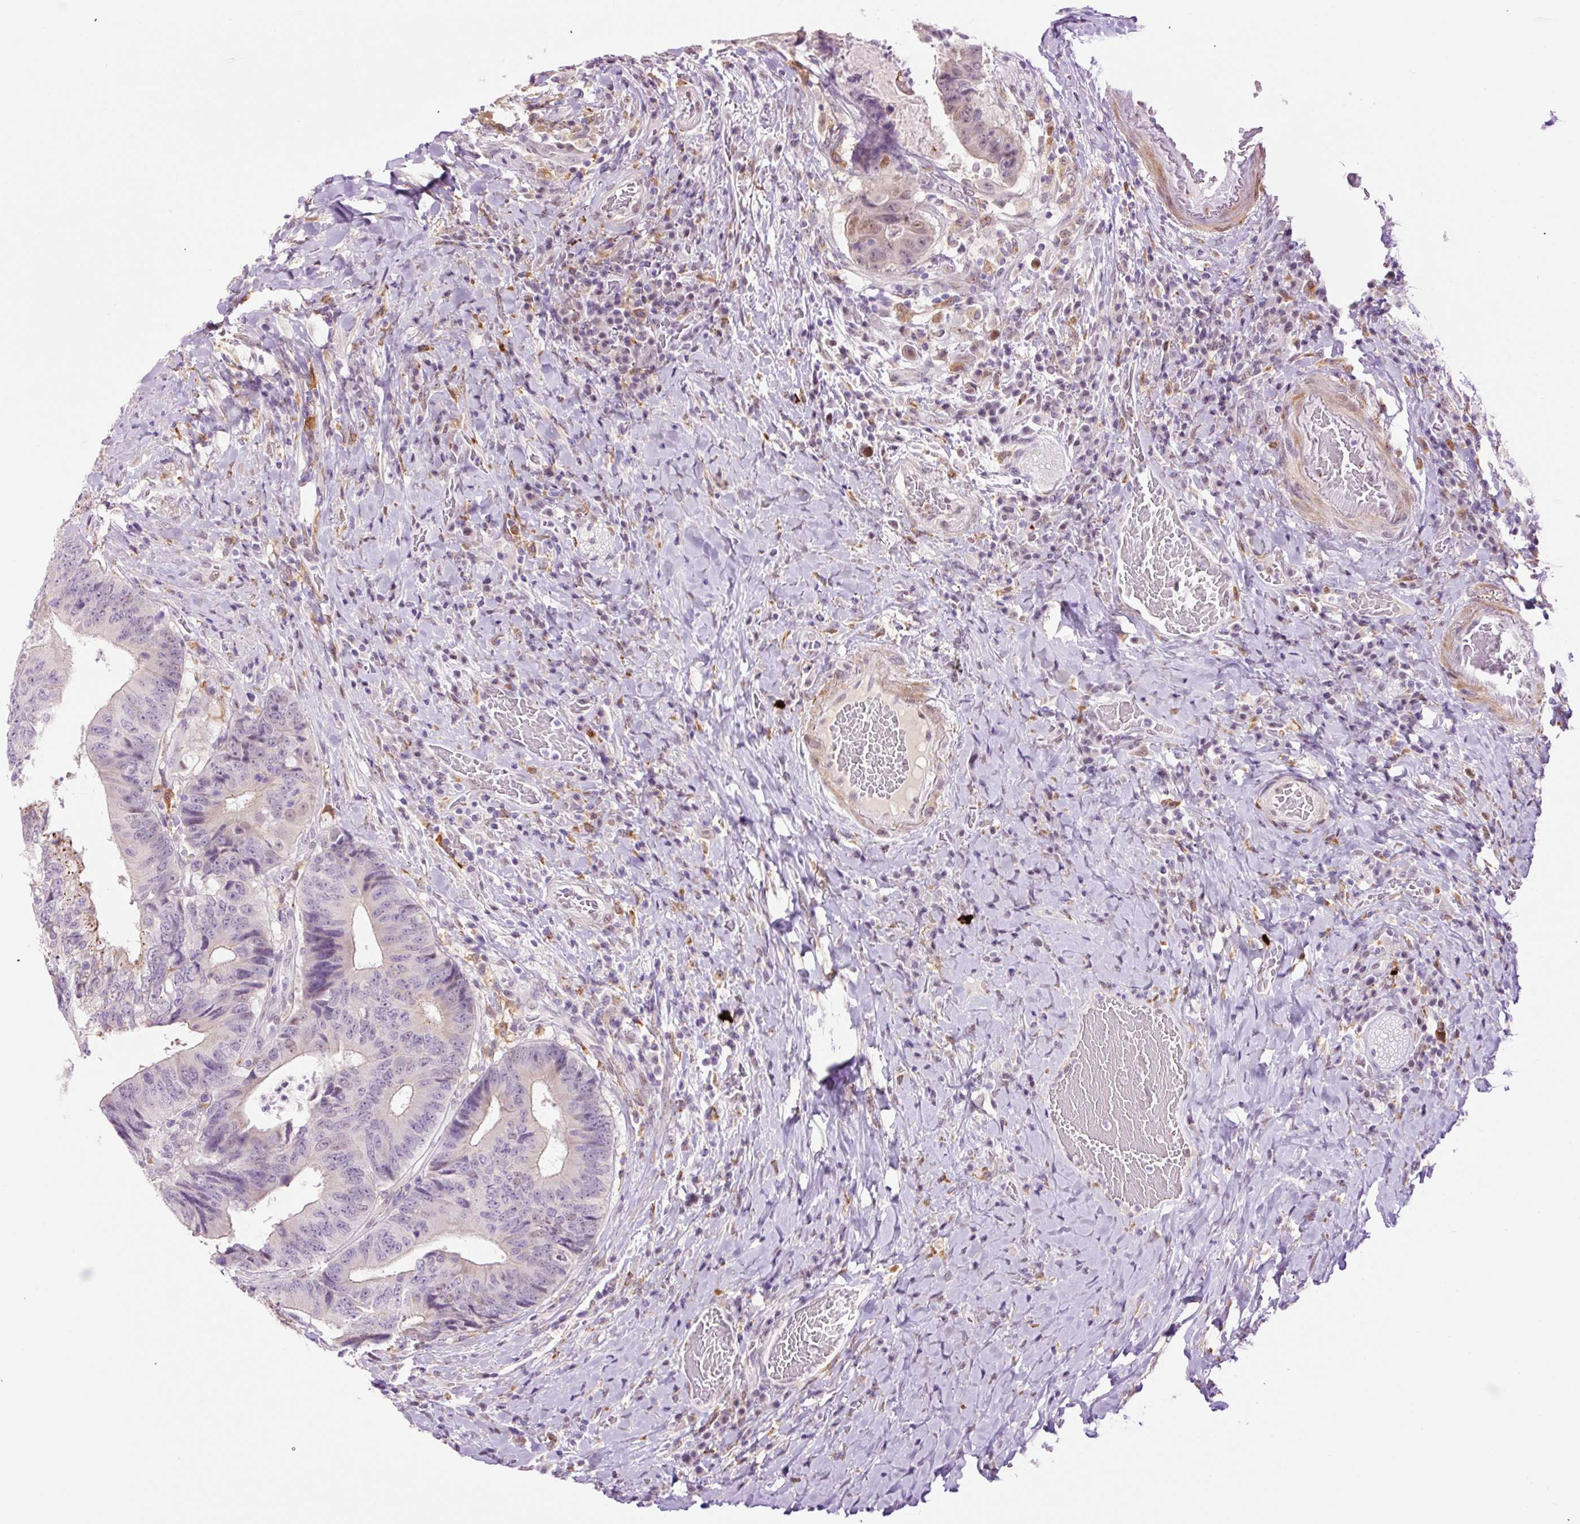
{"staining": {"intensity": "negative", "quantity": "none", "location": "none"}, "tissue": "colorectal cancer", "cell_type": "Tumor cells", "image_type": "cancer", "snomed": [{"axis": "morphology", "description": "Adenocarcinoma, NOS"}, {"axis": "topography", "description": "Rectum"}], "caption": "Tumor cells show no significant protein staining in colorectal cancer.", "gene": "LY86", "patient": {"sex": "male", "age": 72}}